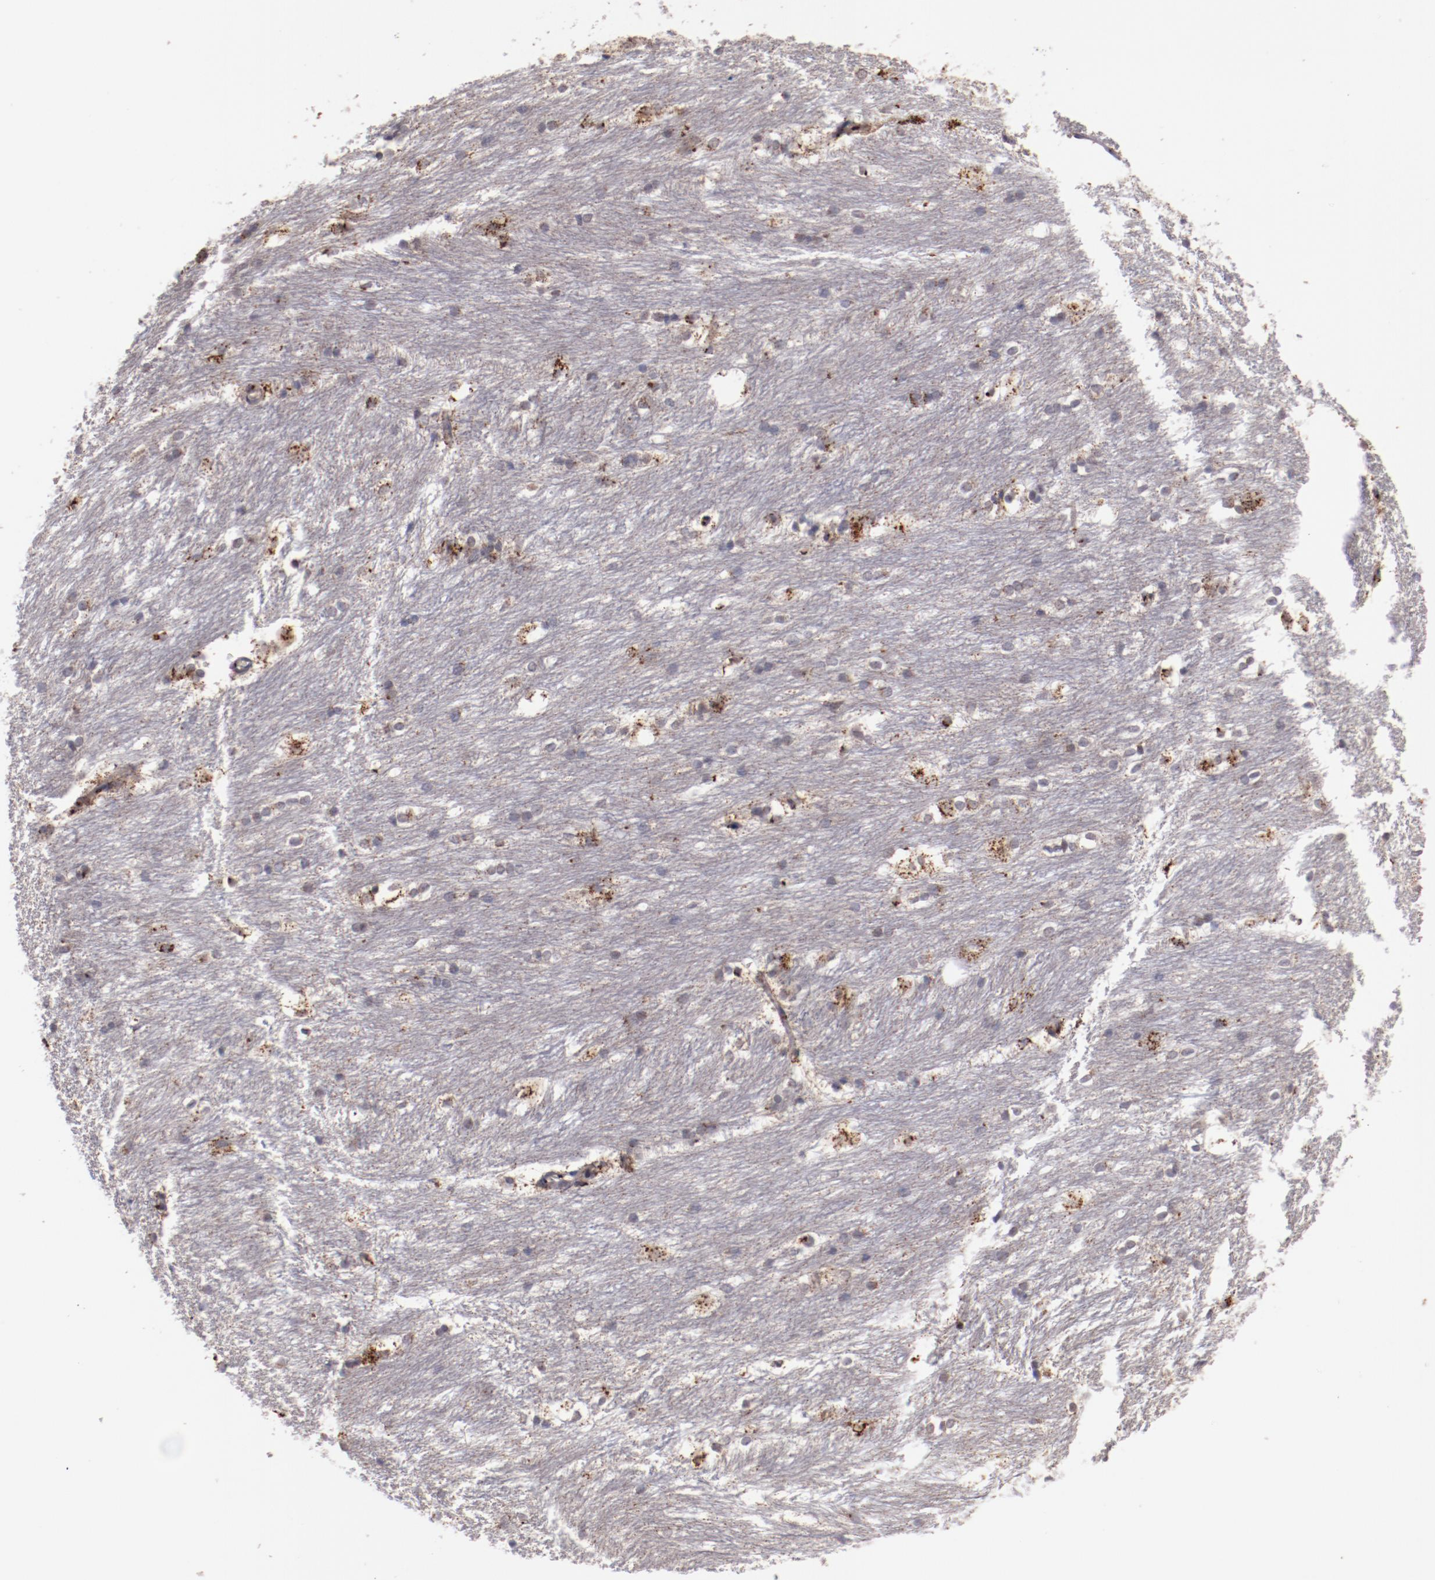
{"staining": {"intensity": "strong", "quantity": "25%-75%", "location": "cytoplasmic/membranous"}, "tissue": "caudate", "cell_type": "Neuronal cells", "image_type": "normal", "snomed": [{"axis": "morphology", "description": "Normal tissue, NOS"}, {"axis": "topography", "description": "Lateral ventricle wall"}], "caption": "Human caudate stained for a protein (brown) displays strong cytoplasmic/membranous positive staining in approximately 25%-75% of neuronal cells.", "gene": "GOLIM4", "patient": {"sex": "female", "age": 19}}